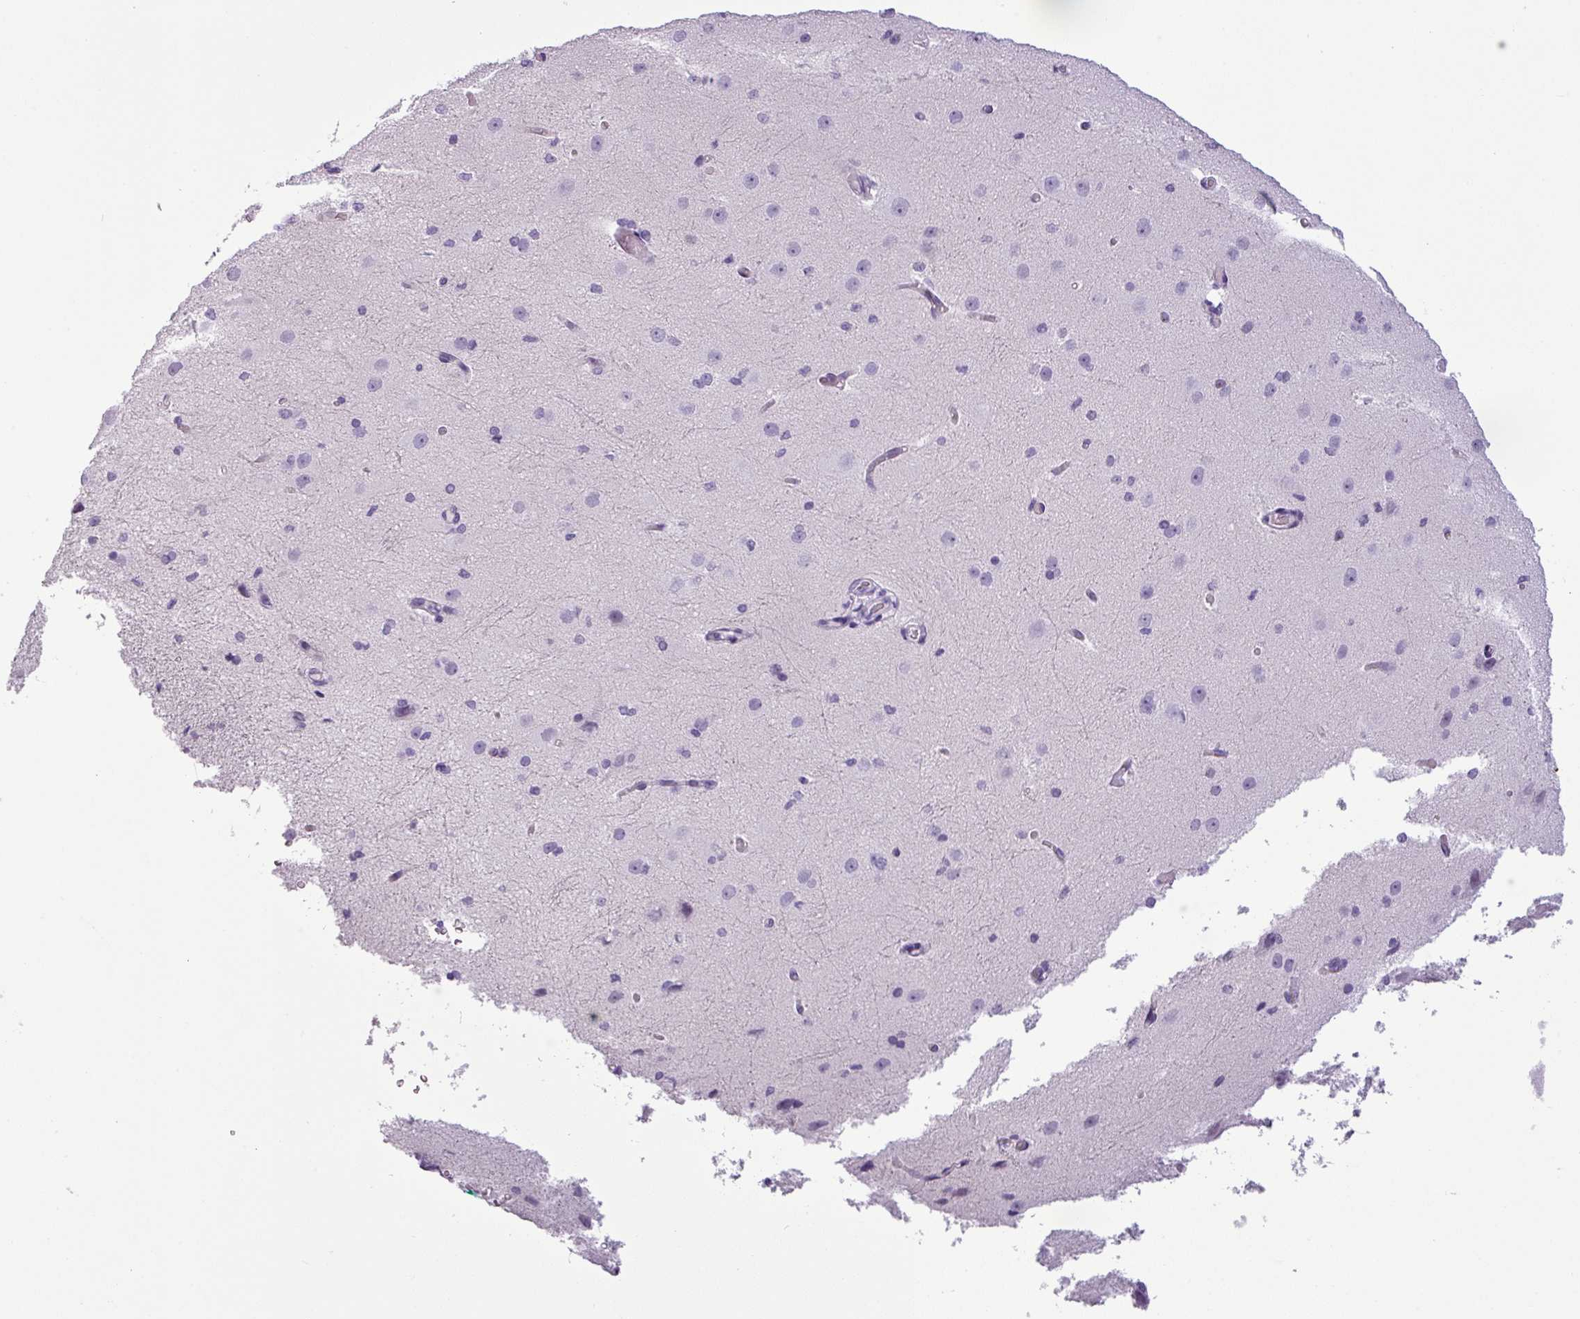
{"staining": {"intensity": "negative", "quantity": "none", "location": "none"}, "tissue": "cerebral cortex", "cell_type": "Endothelial cells", "image_type": "normal", "snomed": [{"axis": "morphology", "description": "Normal tissue, NOS"}, {"axis": "morphology", "description": "Inflammation, NOS"}, {"axis": "topography", "description": "Cerebral cortex"}], "caption": "A photomicrograph of human cerebral cortex is negative for staining in endothelial cells. (Stains: DAB (3,3'-diaminobenzidine) immunohistochemistry with hematoxylin counter stain, Microscopy: brightfield microscopy at high magnification).", "gene": "CDH16", "patient": {"sex": "male", "age": 6}}